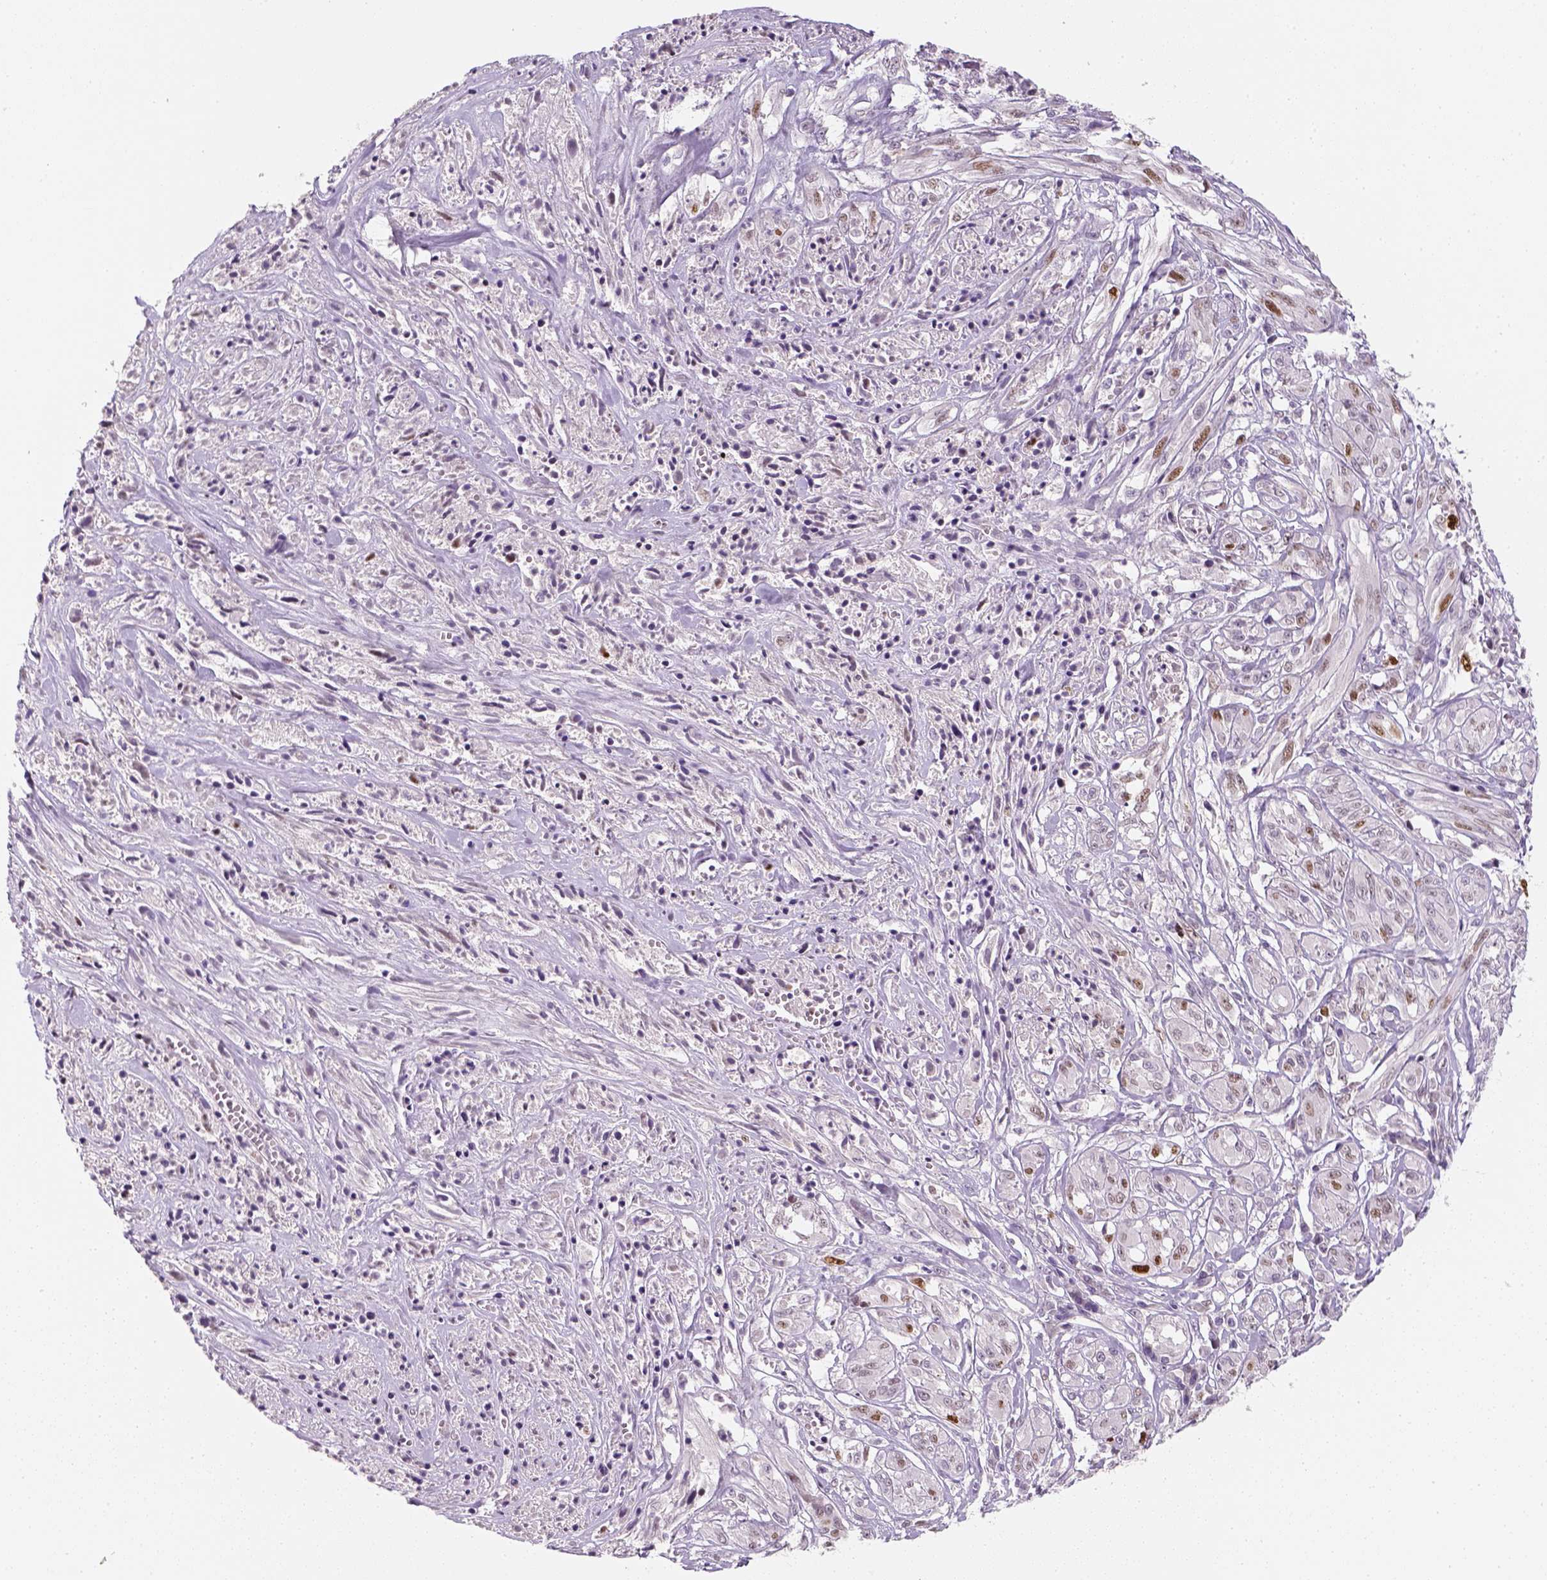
{"staining": {"intensity": "moderate", "quantity": "<25%", "location": "nuclear"}, "tissue": "melanoma", "cell_type": "Tumor cells", "image_type": "cancer", "snomed": [{"axis": "morphology", "description": "Malignant melanoma, NOS"}, {"axis": "topography", "description": "Skin"}], "caption": "Melanoma tissue reveals moderate nuclear positivity in approximately <25% of tumor cells", "gene": "TP53", "patient": {"sex": "female", "age": 91}}